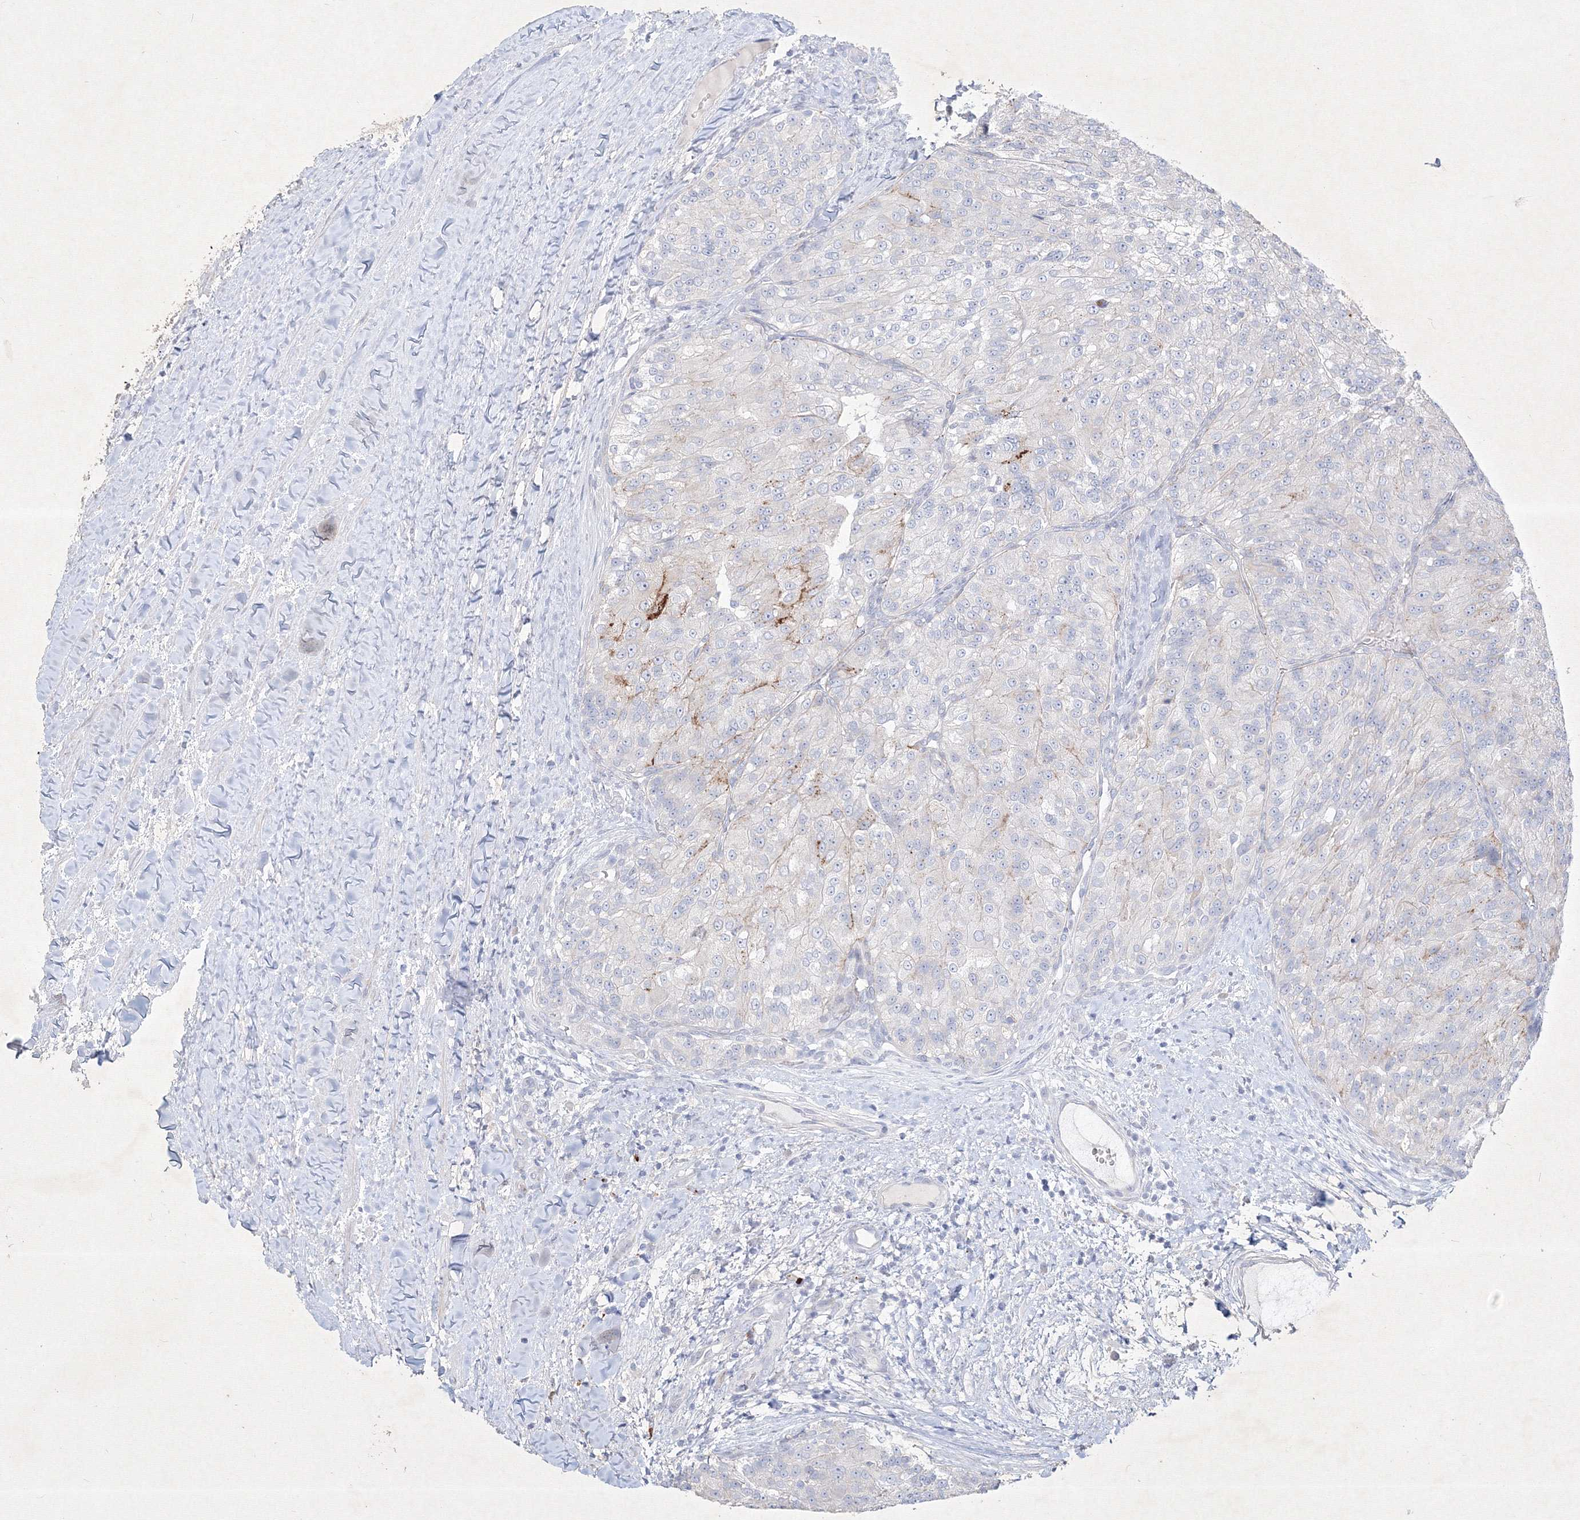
{"staining": {"intensity": "negative", "quantity": "none", "location": "none"}, "tissue": "renal cancer", "cell_type": "Tumor cells", "image_type": "cancer", "snomed": [{"axis": "morphology", "description": "Adenocarcinoma, NOS"}, {"axis": "topography", "description": "Kidney"}], "caption": "Image shows no significant protein positivity in tumor cells of renal cancer.", "gene": "CXXC4", "patient": {"sex": "female", "age": 63}}